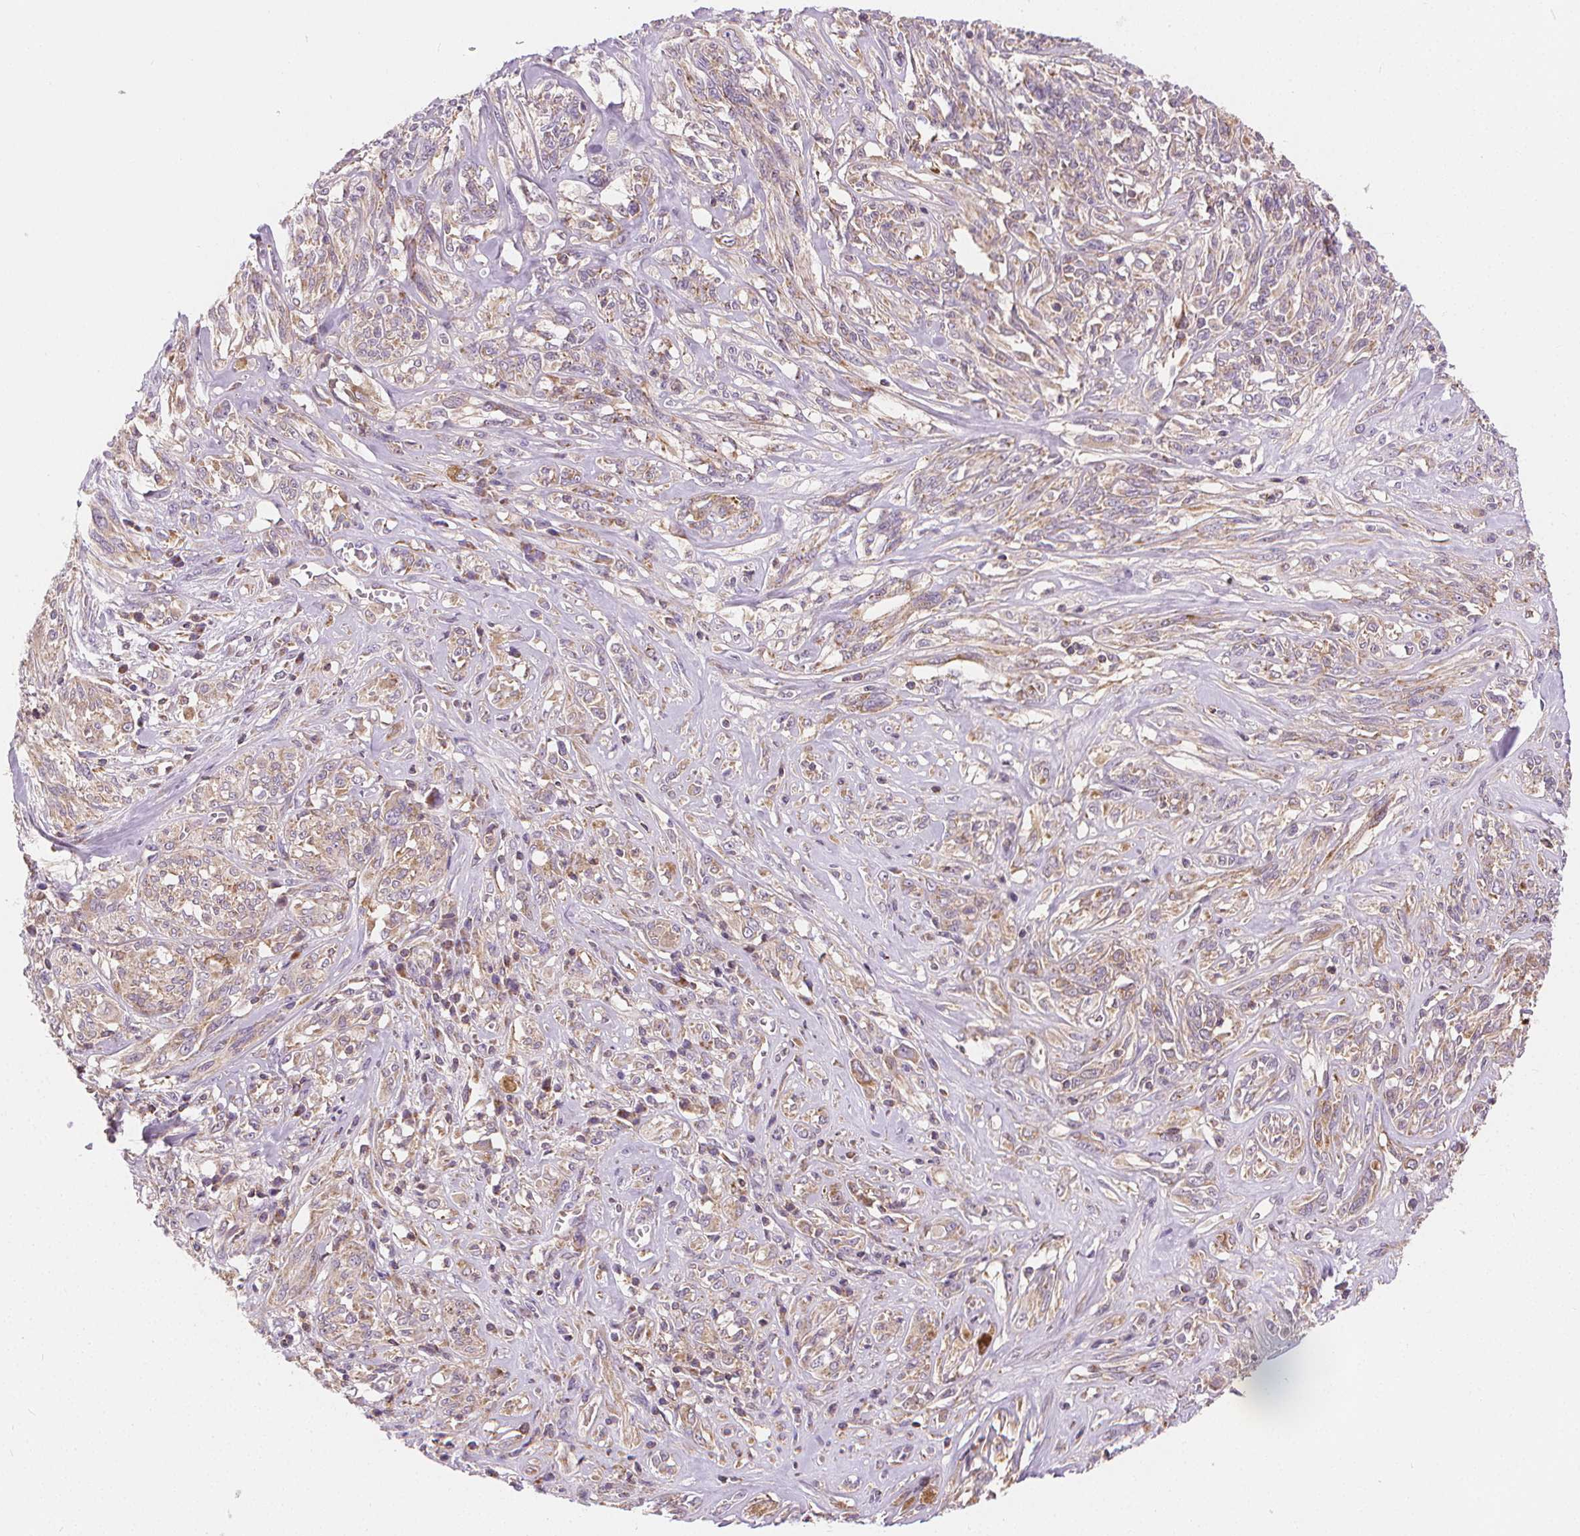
{"staining": {"intensity": "weak", "quantity": ">75%", "location": "cytoplasmic/membranous"}, "tissue": "melanoma", "cell_type": "Tumor cells", "image_type": "cancer", "snomed": [{"axis": "morphology", "description": "Malignant melanoma, NOS"}, {"axis": "topography", "description": "Skin"}], "caption": "Immunohistochemical staining of melanoma shows weak cytoplasmic/membranous protein expression in approximately >75% of tumor cells. (DAB IHC, brown staining for protein, blue staining for nuclei).", "gene": "RAB20", "patient": {"sex": "female", "age": 91}}